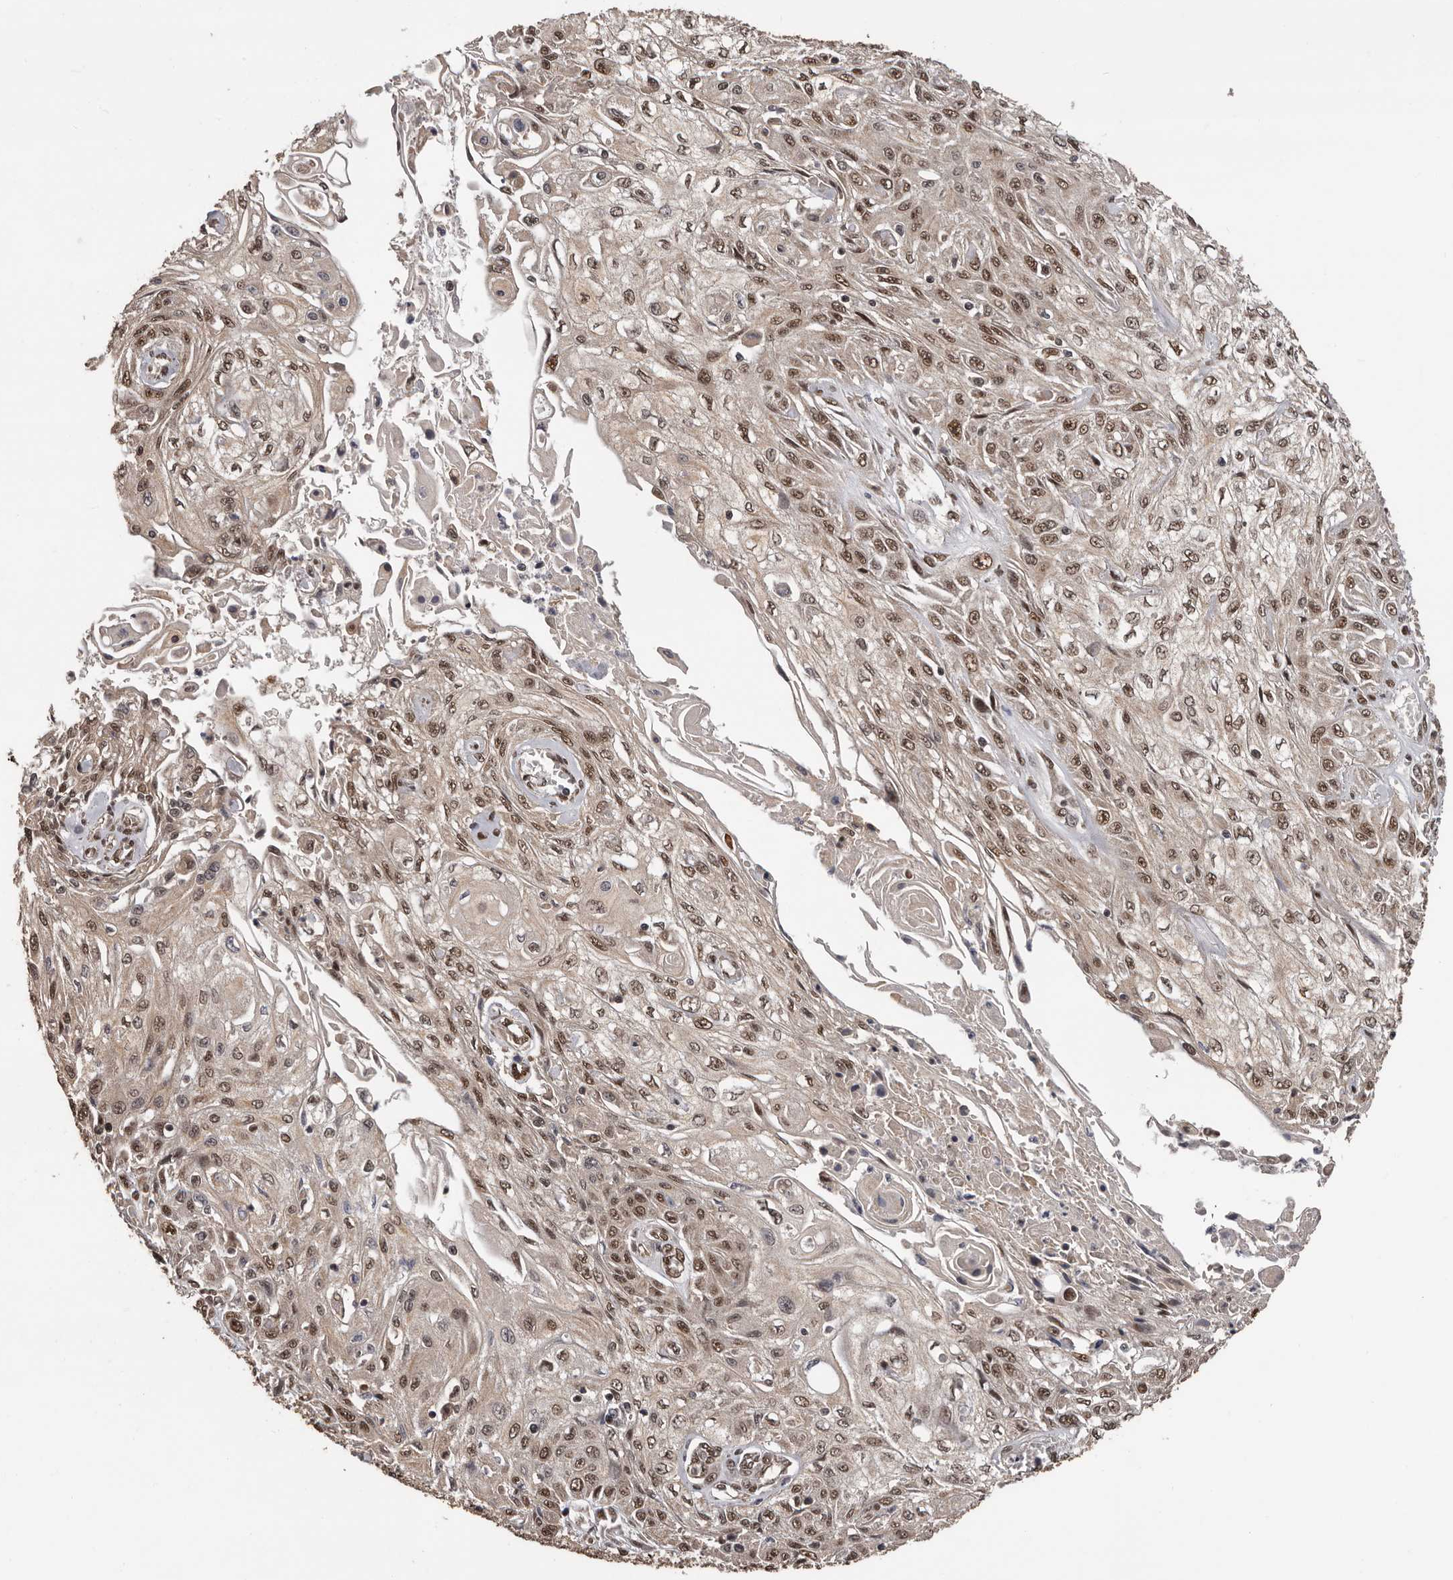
{"staining": {"intensity": "moderate", "quantity": ">75%", "location": "cytoplasmic/membranous,nuclear"}, "tissue": "skin cancer", "cell_type": "Tumor cells", "image_type": "cancer", "snomed": [{"axis": "morphology", "description": "Squamous cell carcinoma, NOS"}, {"axis": "morphology", "description": "Squamous cell carcinoma, metastatic, NOS"}, {"axis": "topography", "description": "Skin"}, {"axis": "topography", "description": "Lymph node"}], "caption": "The immunohistochemical stain labels moderate cytoplasmic/membranous and nuclear expression in tumor cells of skin cancer (metastatic squamous cell carcinoma) tissue. Nuclei are stained in blue.", "gene": "VPS37A", "patient": {"sex": "male", "age": 75}}